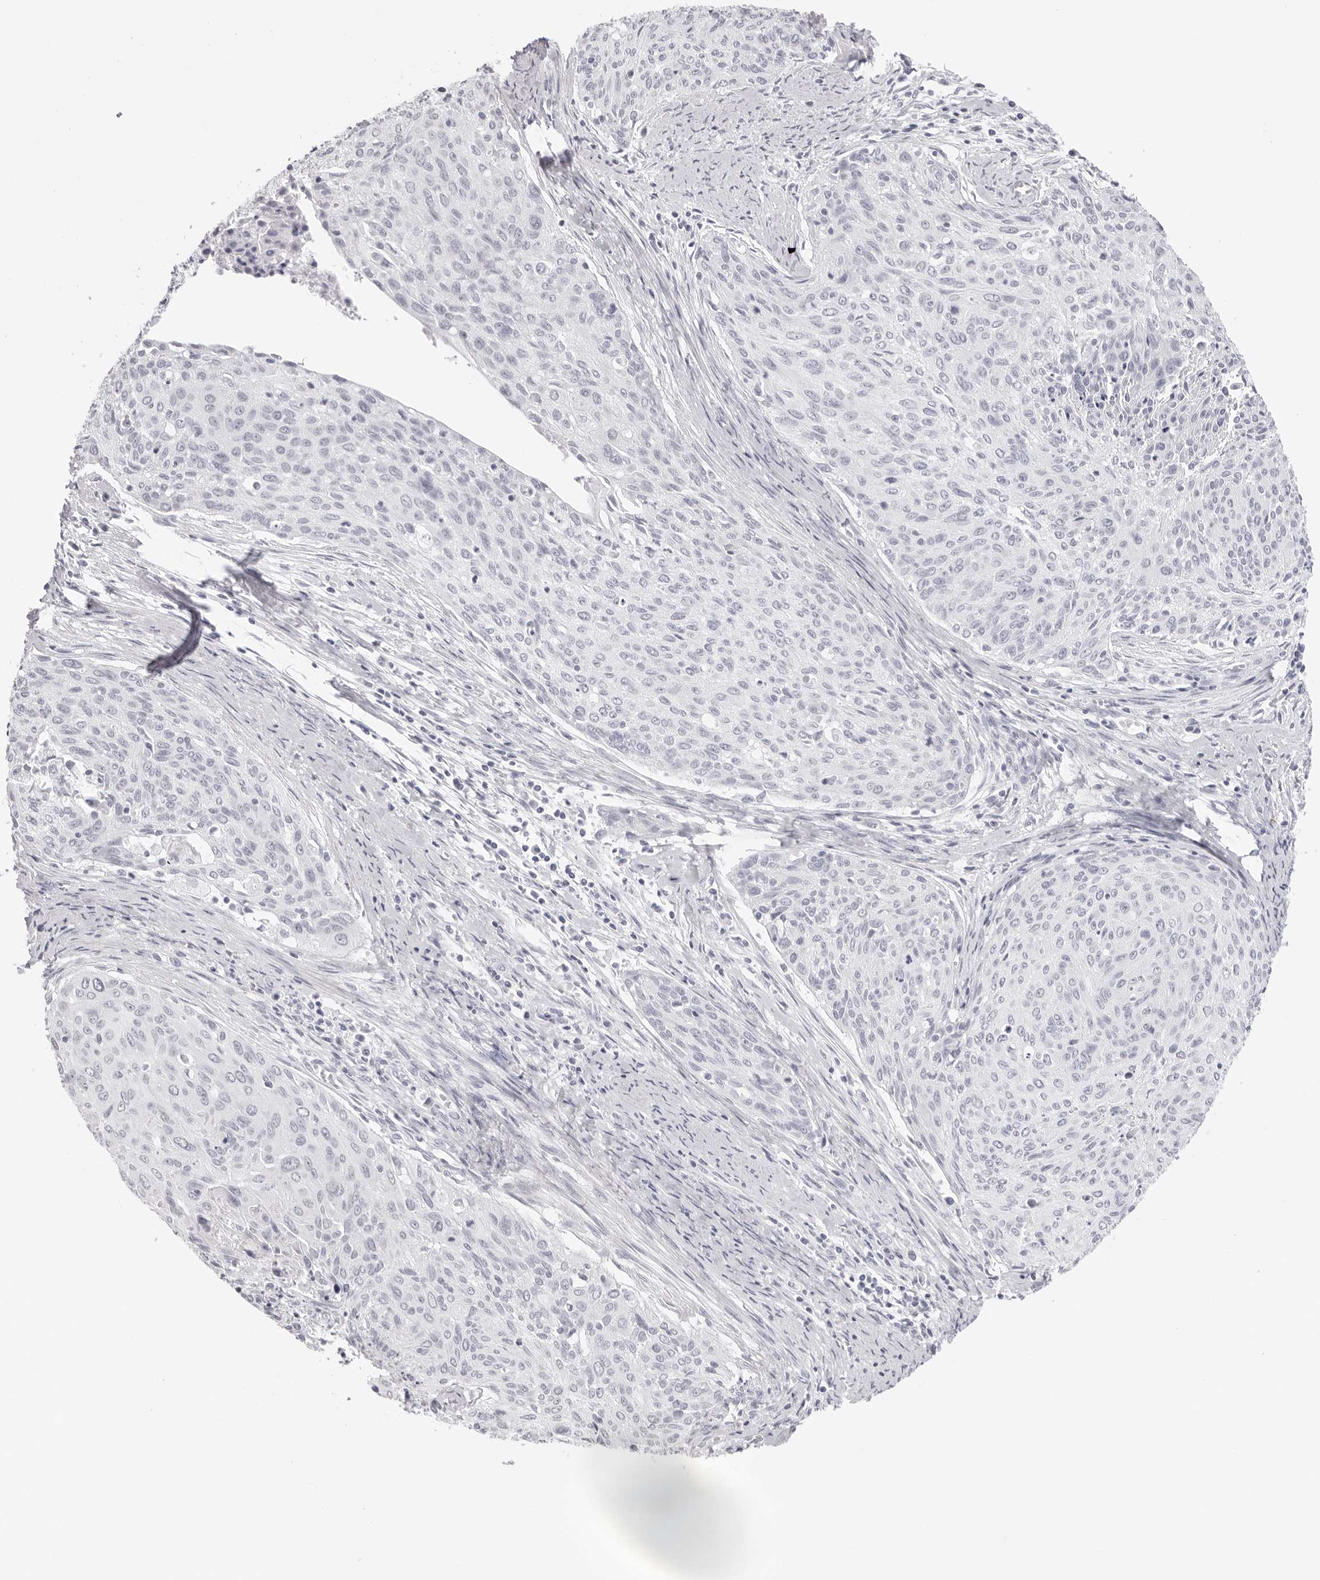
{"staining": {"intensity": "negative", "quantity": "none", "location": "none"}, "tissue": "cervical cancer", "cell_type": "Tumor cells", "image_type": "cancer", "snomed": [{"axis": "morphology", "description": "Squamous cell carcinoma, NOS"}, {"axis": "topography", "description": "Cervix"}], "caption": "Protein analysis of cervical squamous cell carcinoma reveals no significant positivity in tumor cells.", "gene": "KLK12", "patient": {"sex": "female", "age": 55}}